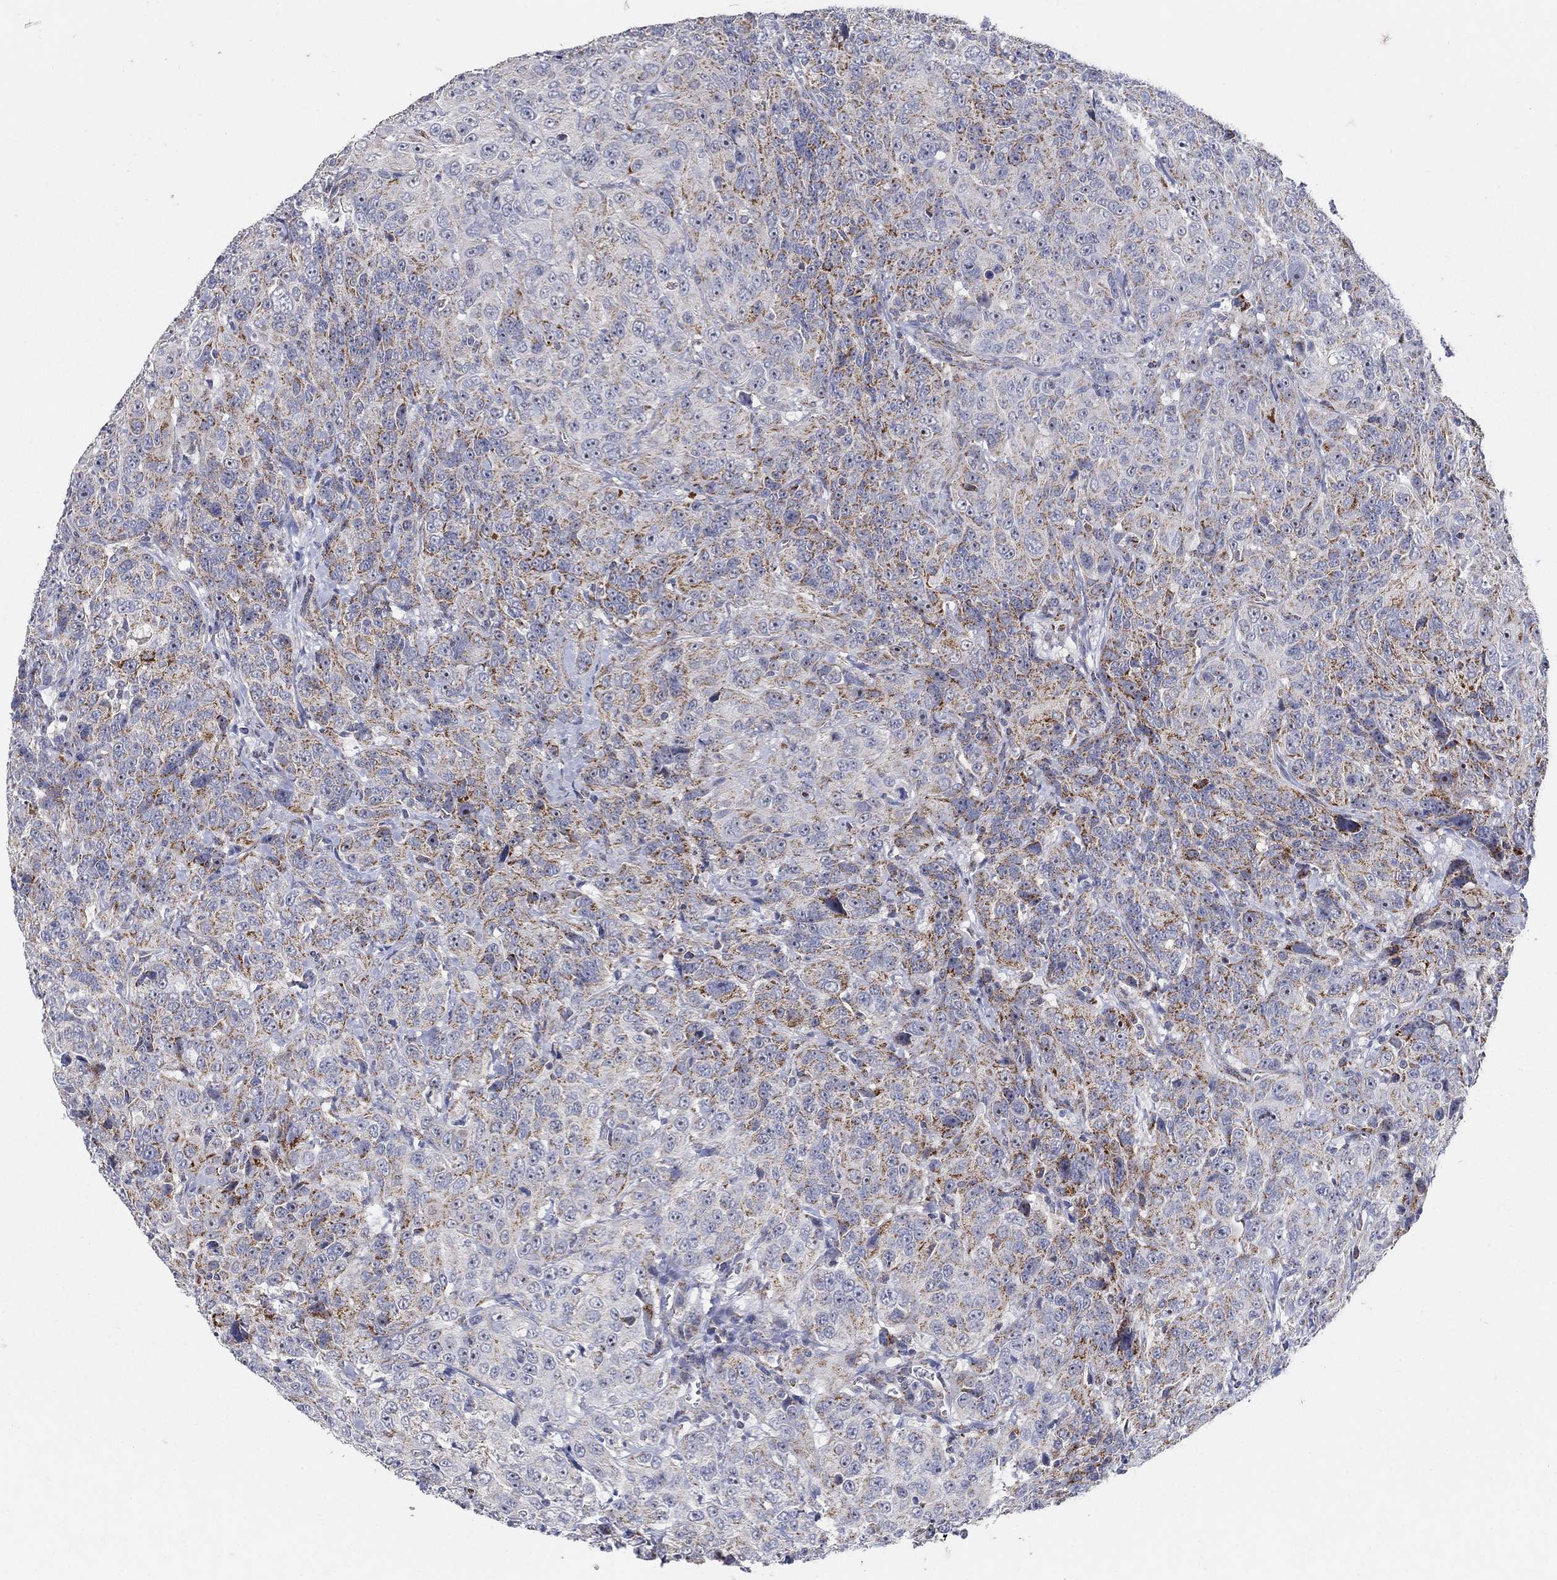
{"staining": {"intensity": "moderate", "quantity": "25%-75%", "location": "cytoplasmic/membranous"}, "tissue": "urothelial cancer", "cell_type": "Tumor cells", "image_type": "cancer", "snomed": [{"axis": "morphology", "description": "Urothelial carcinoma, NOS"}, {"axis": "morphology", "description": "Urothelial carcinoma, High grade"}, {"axis": "topography", "description": "Urinary bladder"}], "caption": "Moderate cytoplasmic/membranous positivity is identified in about 25%-75% of tumor cells in urothelial cancer.", "gene": "HMX2", "patient": {"sex": "female", "age": 73}}